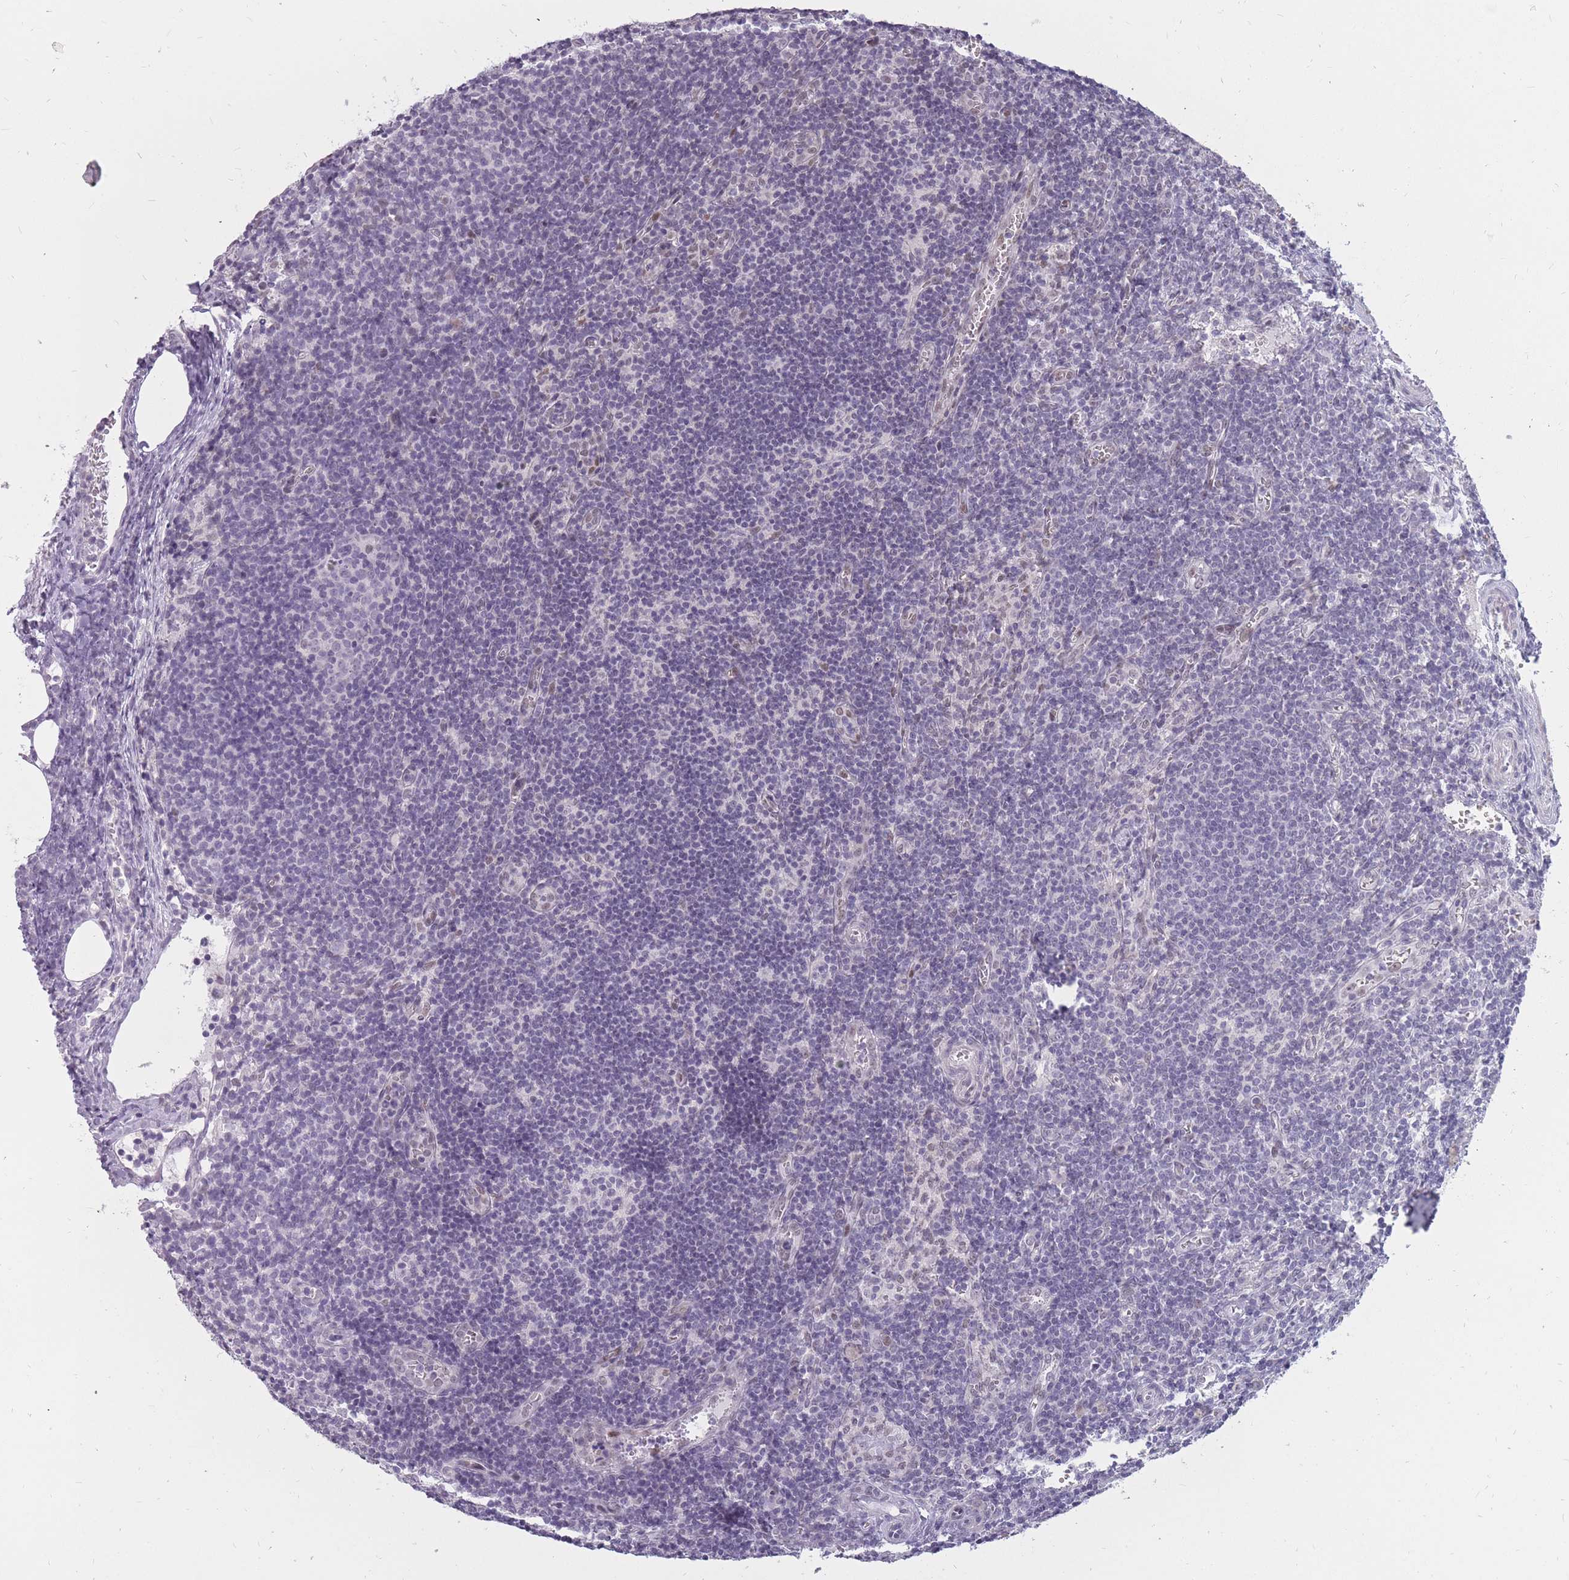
{"staining": {"intensity": "negative", "quantity": "none", "location": "none"}, "tissue": "lymph node", "cell_type": "Germinal center cells", "image_type": "normal", "snomed": [{"axis": "morphology", "description": "Normal tissue, NOS"}, {"axis": "topography", "description": "Lymph node"}], "caption": "An immunohistochemistry (IHC) photomicrograph of normal lymph node is shown. There is no staining in germinal center cells of lymph node.", "gene": "POM121C", "patient": {"sex": "female", "age": 37}}